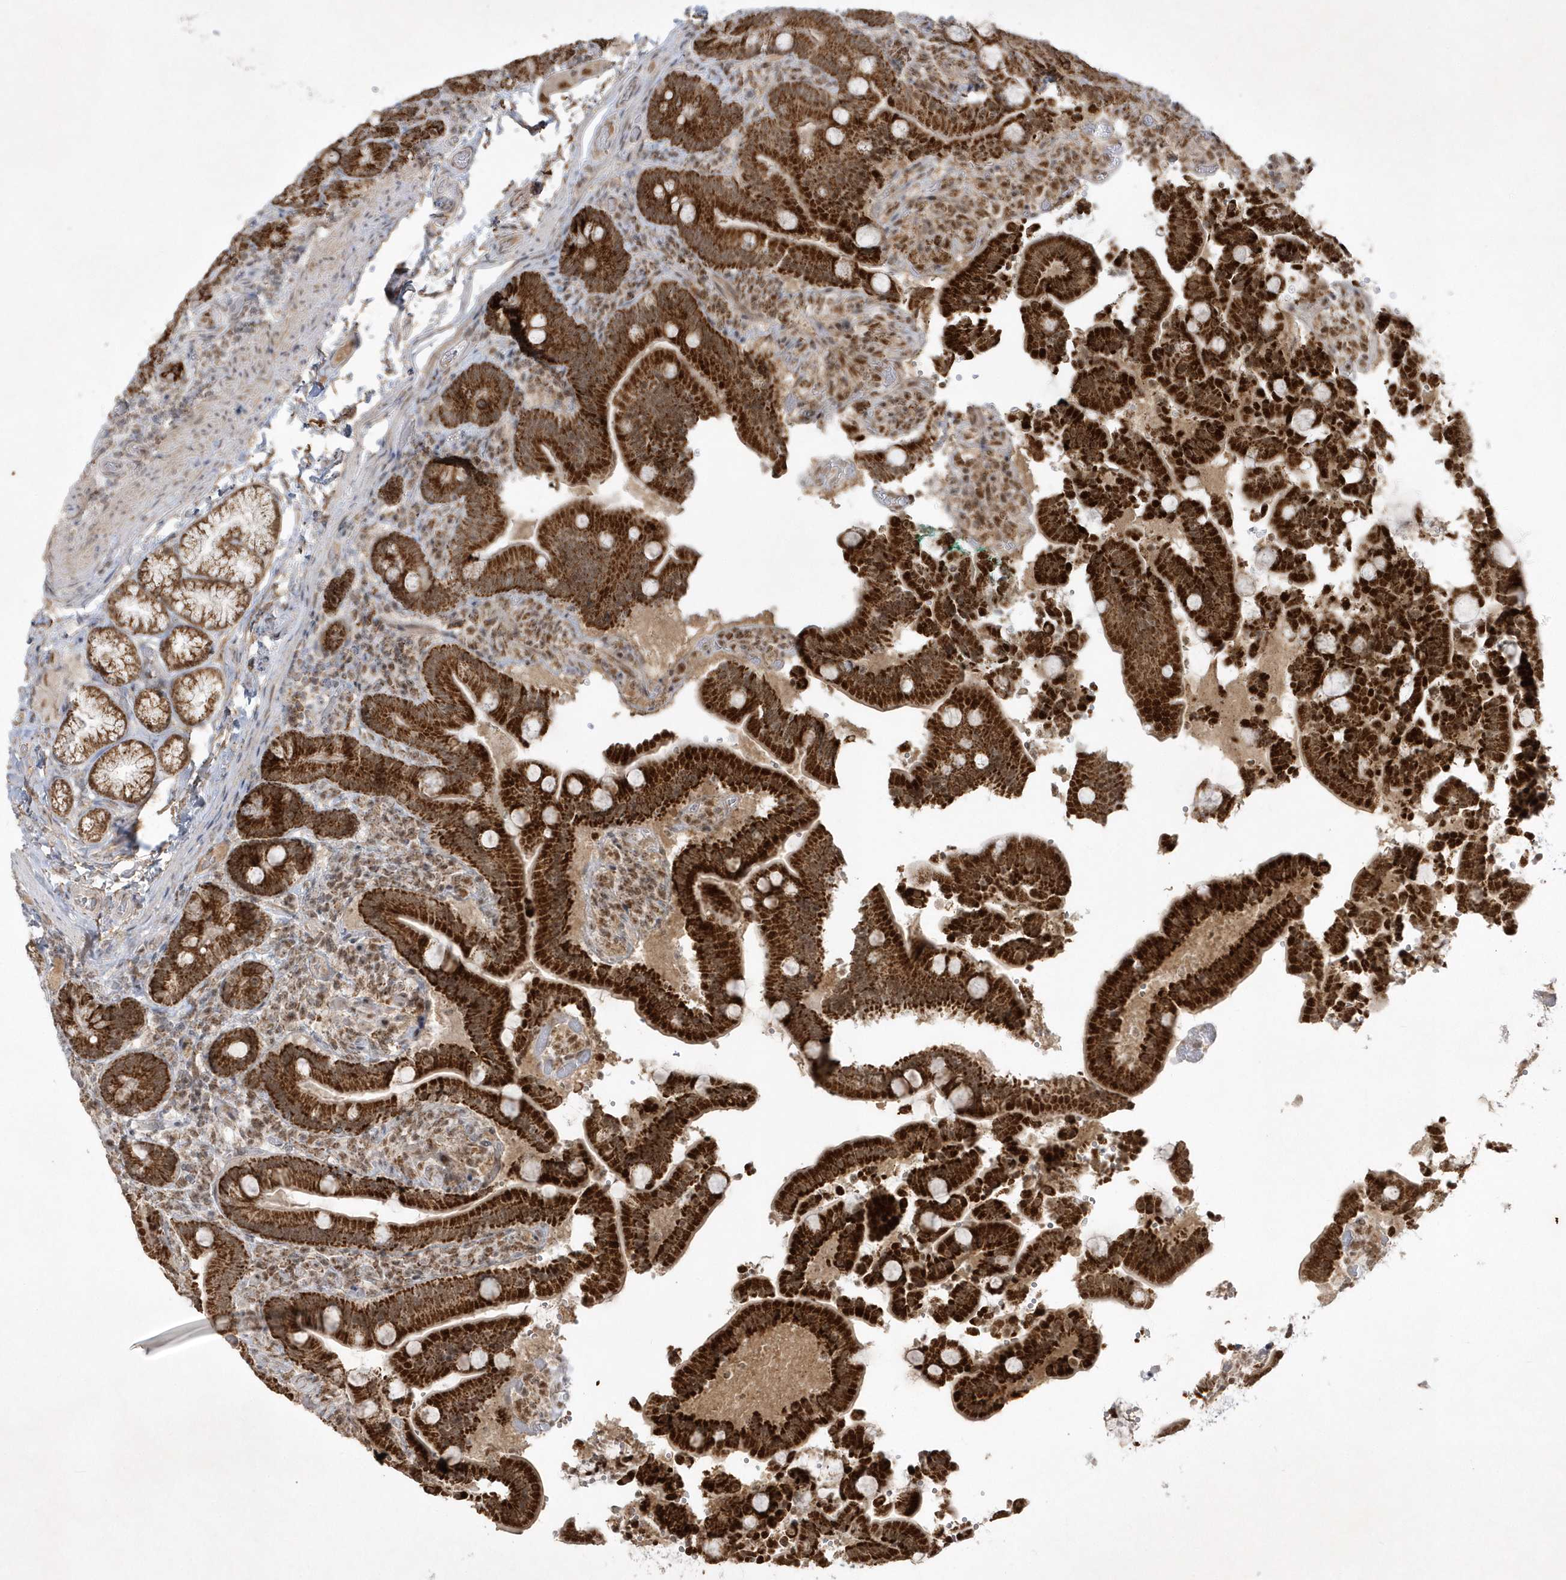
{"staining": {"intensity": "strong", "quantity": ">75%", "location": "cytoplasmic/membranous"}, "tissue": "duodenum", "cell_type": "Glandular cells", "image_type": "normal", "snomed": [{"axis": "morphology", "description": "Normal tissue, NOS"}, {"axis": "topography", "description": "Duodenum"}], "caption": "DAB immunohistochemical staining of normal human duodenum demonstrates strong cytoplasmic/membranous protein positivity in about >75% of glandular cells.", "gene": "CPSF3", "patient": {"sex": "female", "age": 62}}